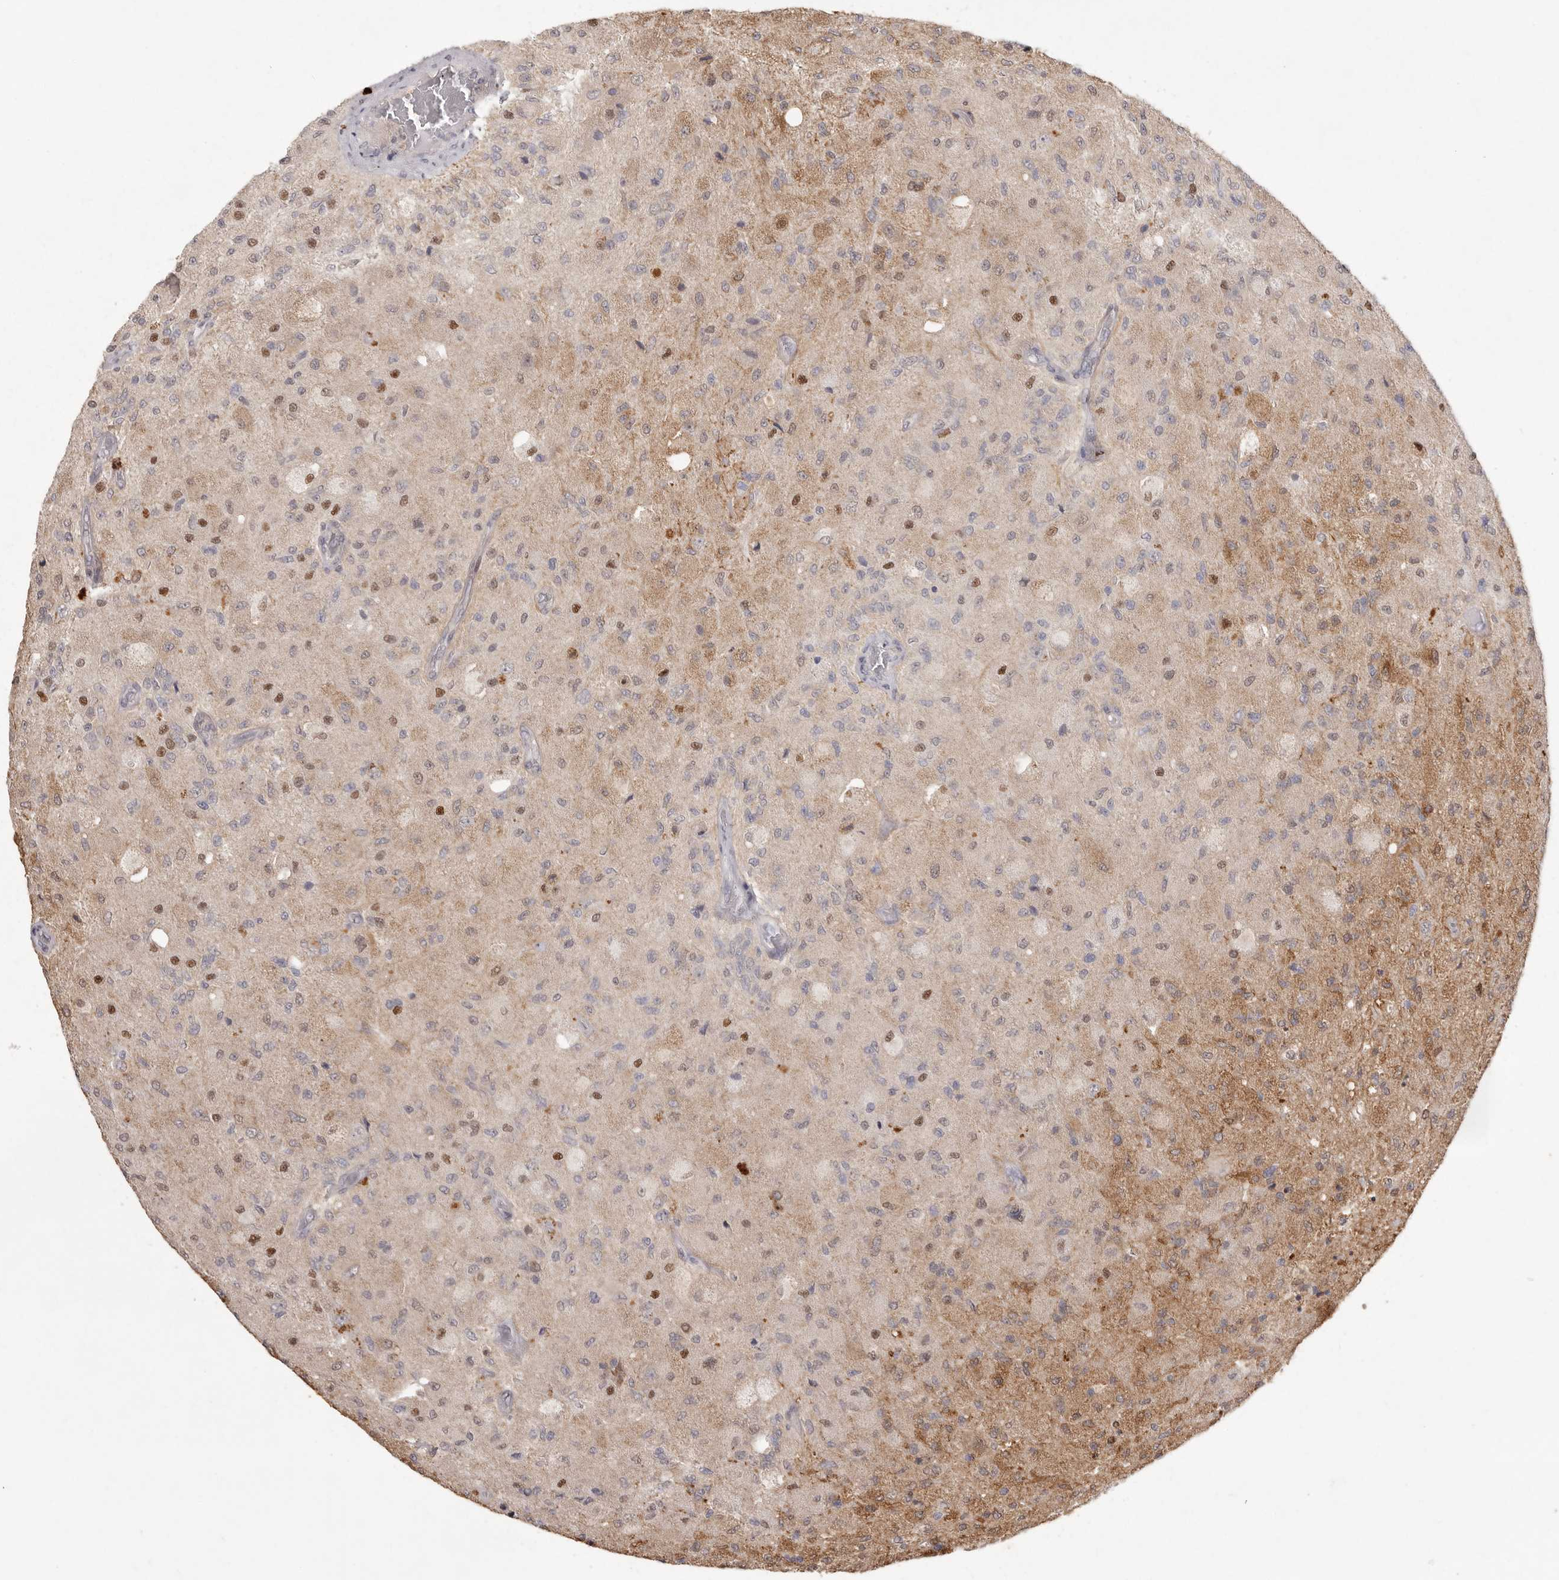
{"staining": {"intensity": "moderate", "quantity": "25%-75%", "location": "cytoplasmic/membranous,nuclear"}, "tissue": "glioma", "cell_type": "Tumor cells", "image_type": "cancer", "snomed": [{"axis": "morphology", "description": "Normal tissue, NOS"}, {"axis": "morphology", "description": "Glioma, malignant, High grade"}, {"axis": "topography", "description": "Cerebral cortex"}], "caption": "An IHC micrograph of tumor tissue is shown. Protein staining in brown labels moderate cytoplasmic/membranous and nuclear positivity in malignant glioma (high-grade) within tumor cells. The staining was performed using DAB to visualize the protein expression in brown, while the nuclei were stained in blue with hematoxylin (Magnification: 20x).", "gene": "TADA1", "patient": {"sex": "male", "age": 77}}